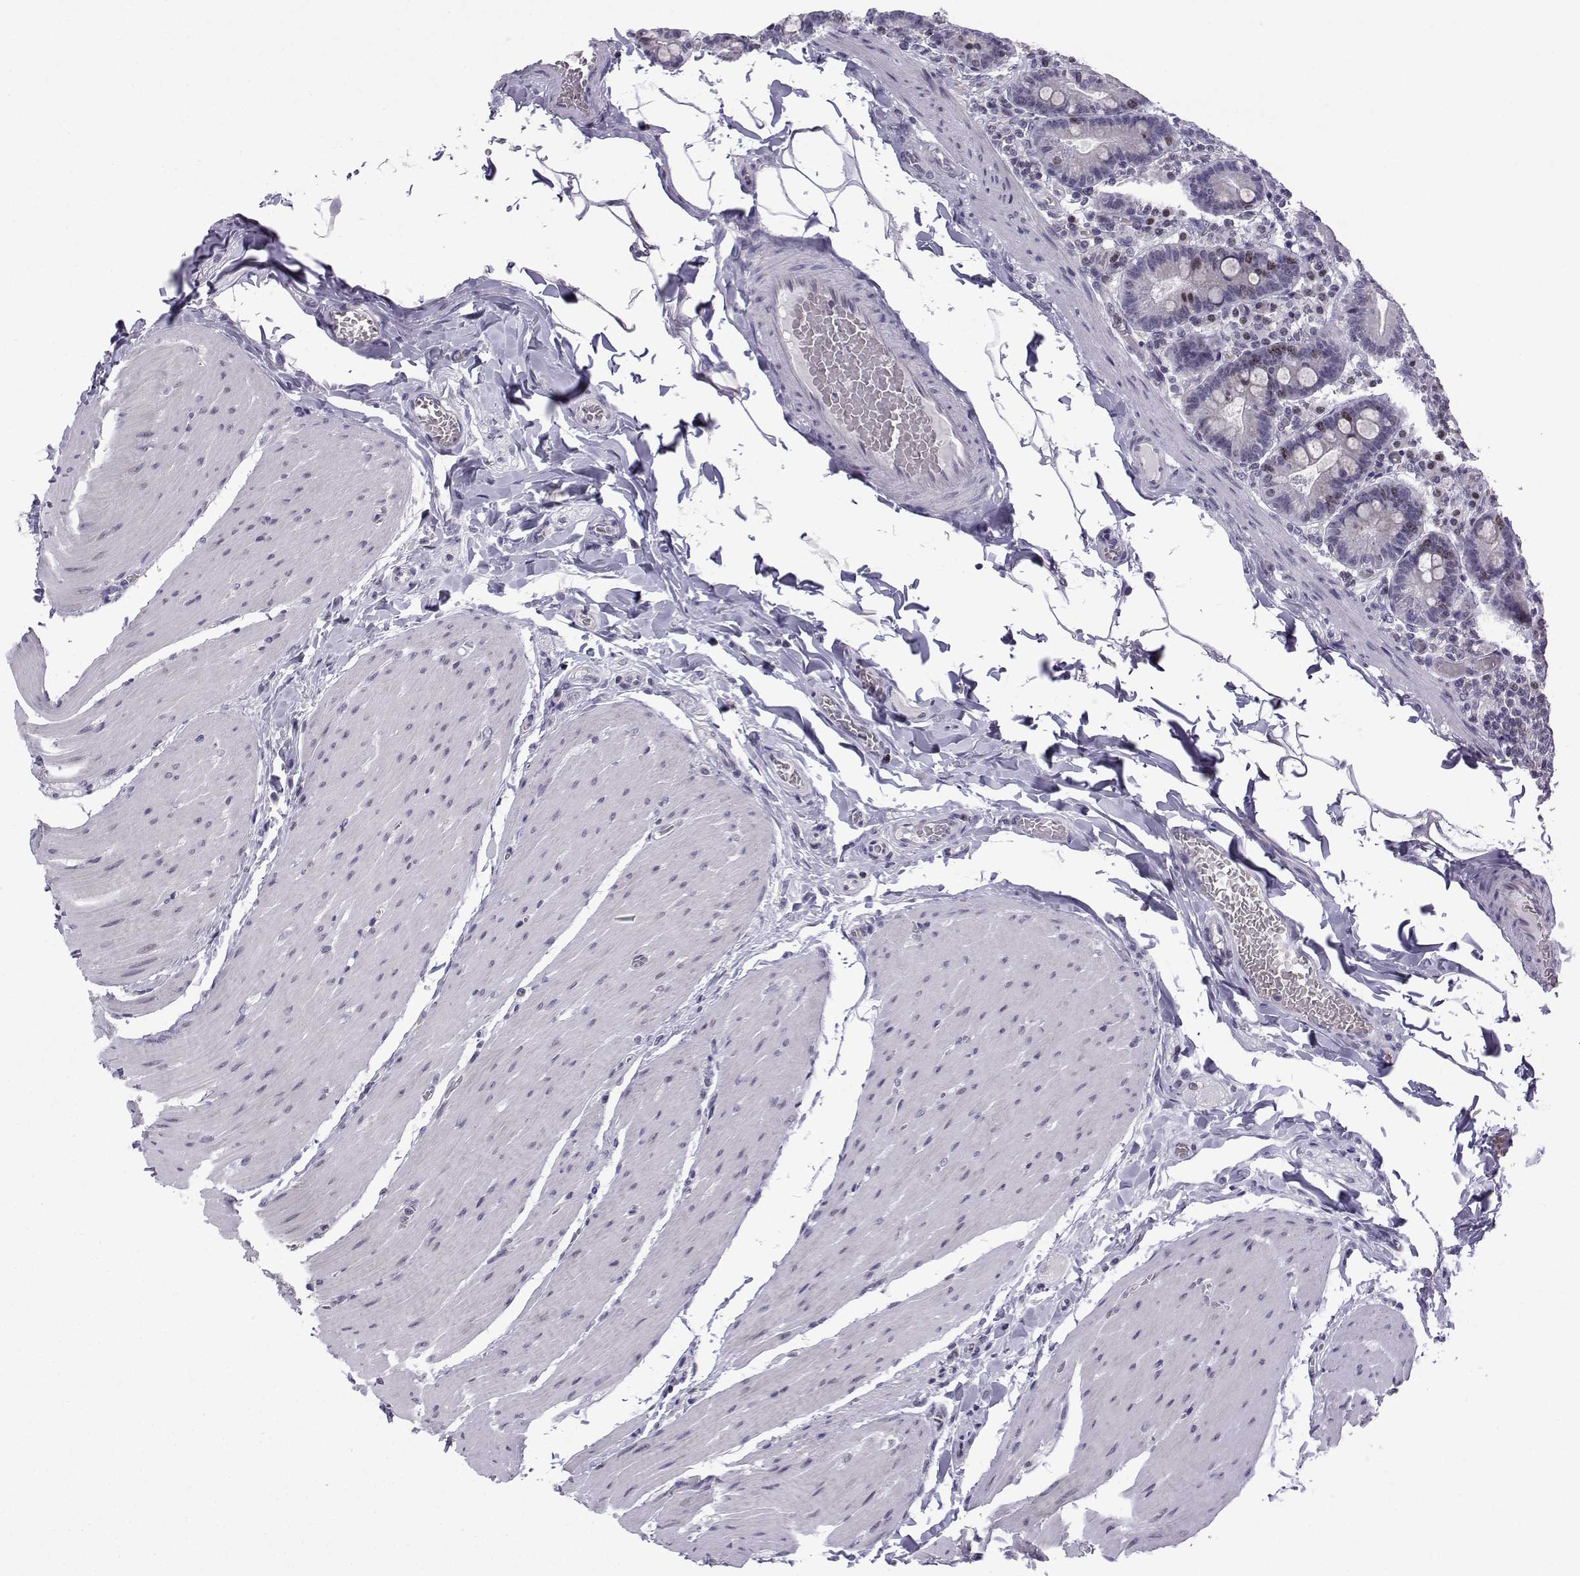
{"staining": {"intensity": "weak", "quantity": "<25%", "location": "nuclear"}, "tissue": "small intestine", "cell_type": "Glandular cells", "image_type": "normal", "snomed": [{"axis": "morphology", "description": "Normal tissue, NOS"}, {"axis": "topography", "description": "Small intestine"}], "caption": "A high-resolution histopathology image shows IHC staining of benign small intestine, which exhibits no significant expression in glandular cells.", "gene": "INCENP", "patient": {"sex": "male", "age": 37}}